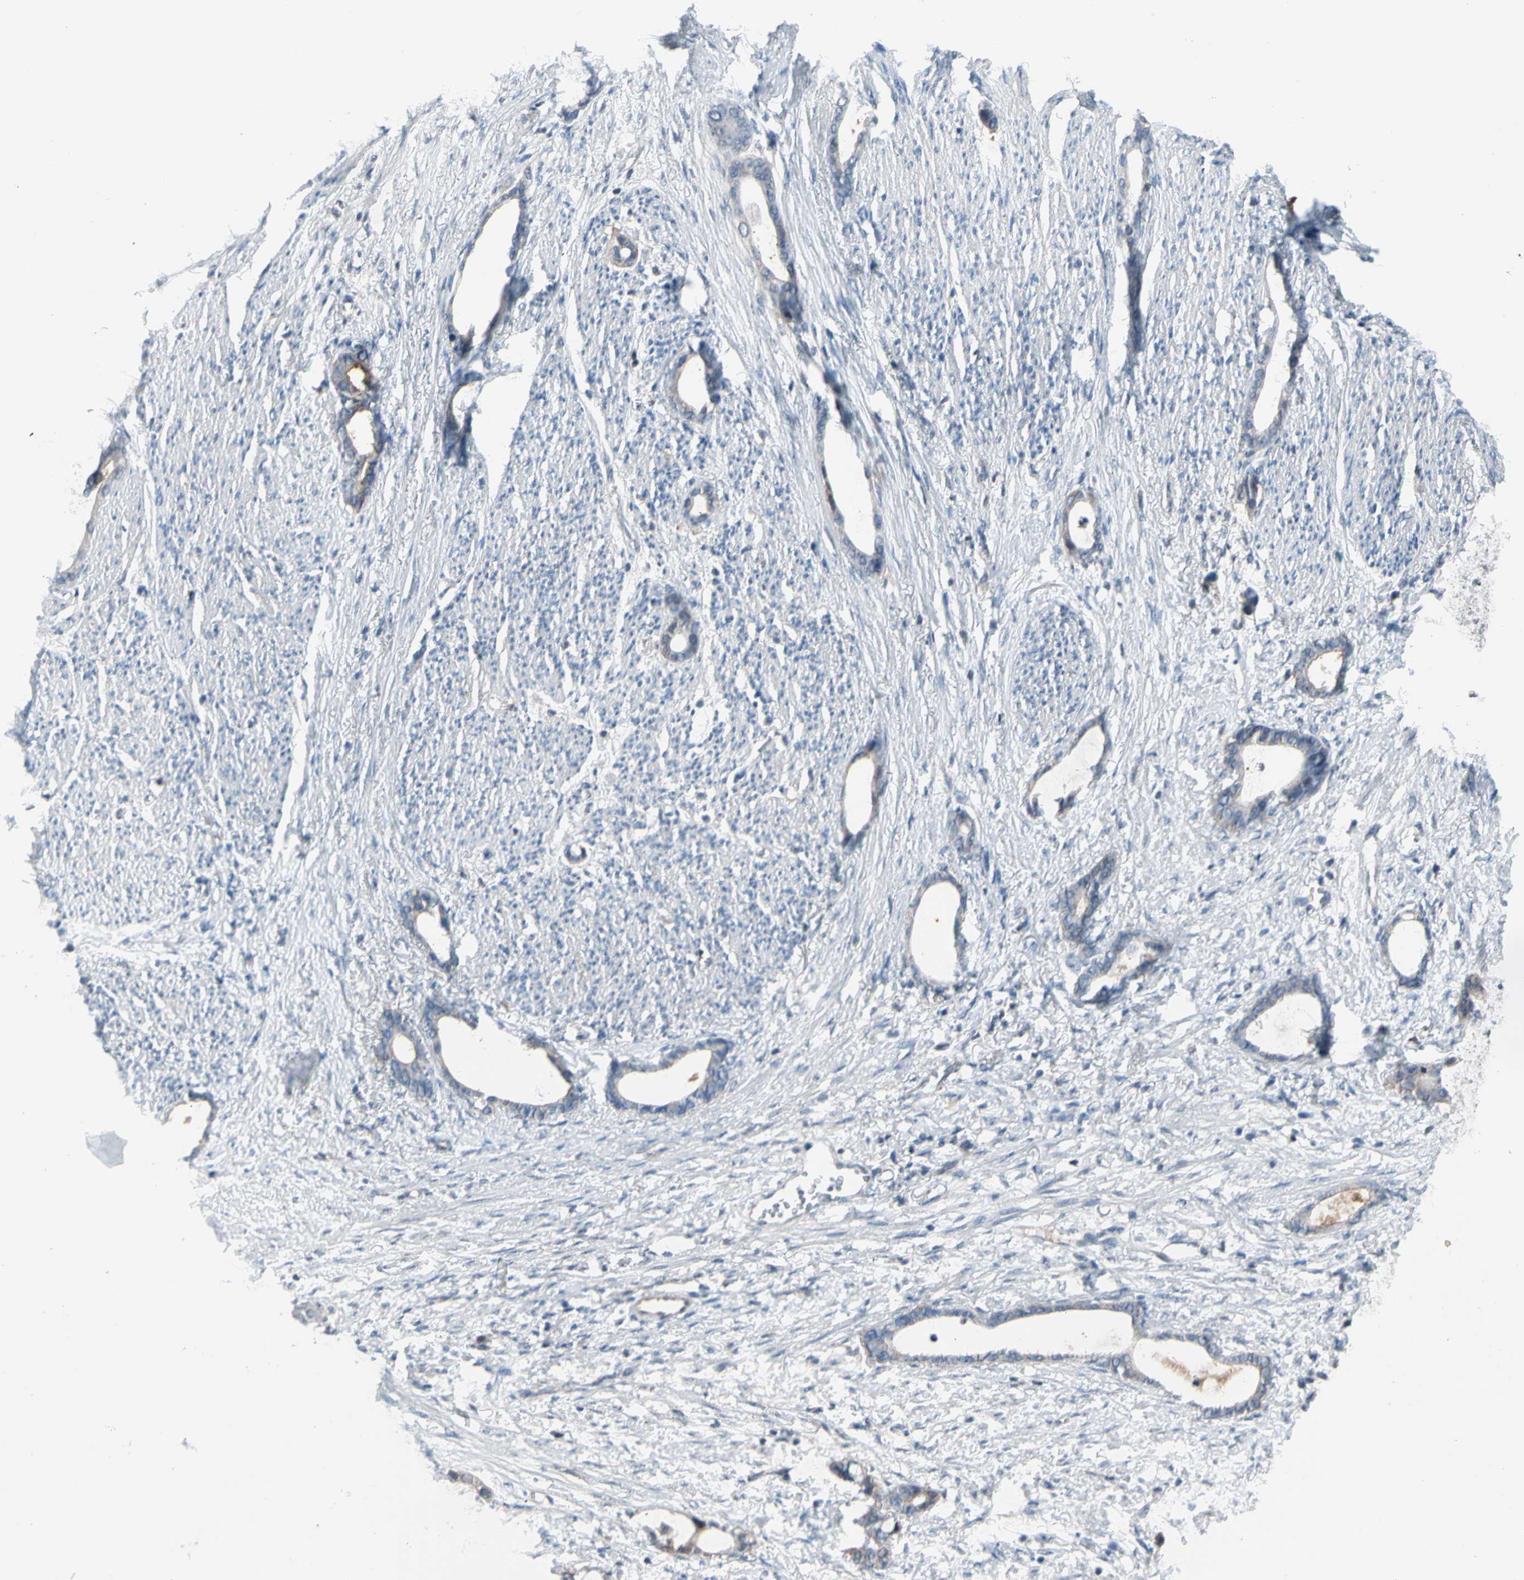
{"staining": {"intensity": "weak", "quantity": "25%-75%", "location": "cytoplasmic/membranous"}, "tissue": "stomach cancer", "cell_type": "Tumor cells", "image_type": "cancer", "snomed": [{"axis": "morphology", "description": "Adenocarcinoma, NOS"}, {"axis": "topography", "description": "Stomach"}], "caption": "Stomach cancer (adenocarcinoma) stained with IHC reveals weak cytoplasmic/membranous positivity in approximately 25%-75% of tumor cells.", "gene": "PSMA2", "patient": {"sex": "female", "age": 75}}